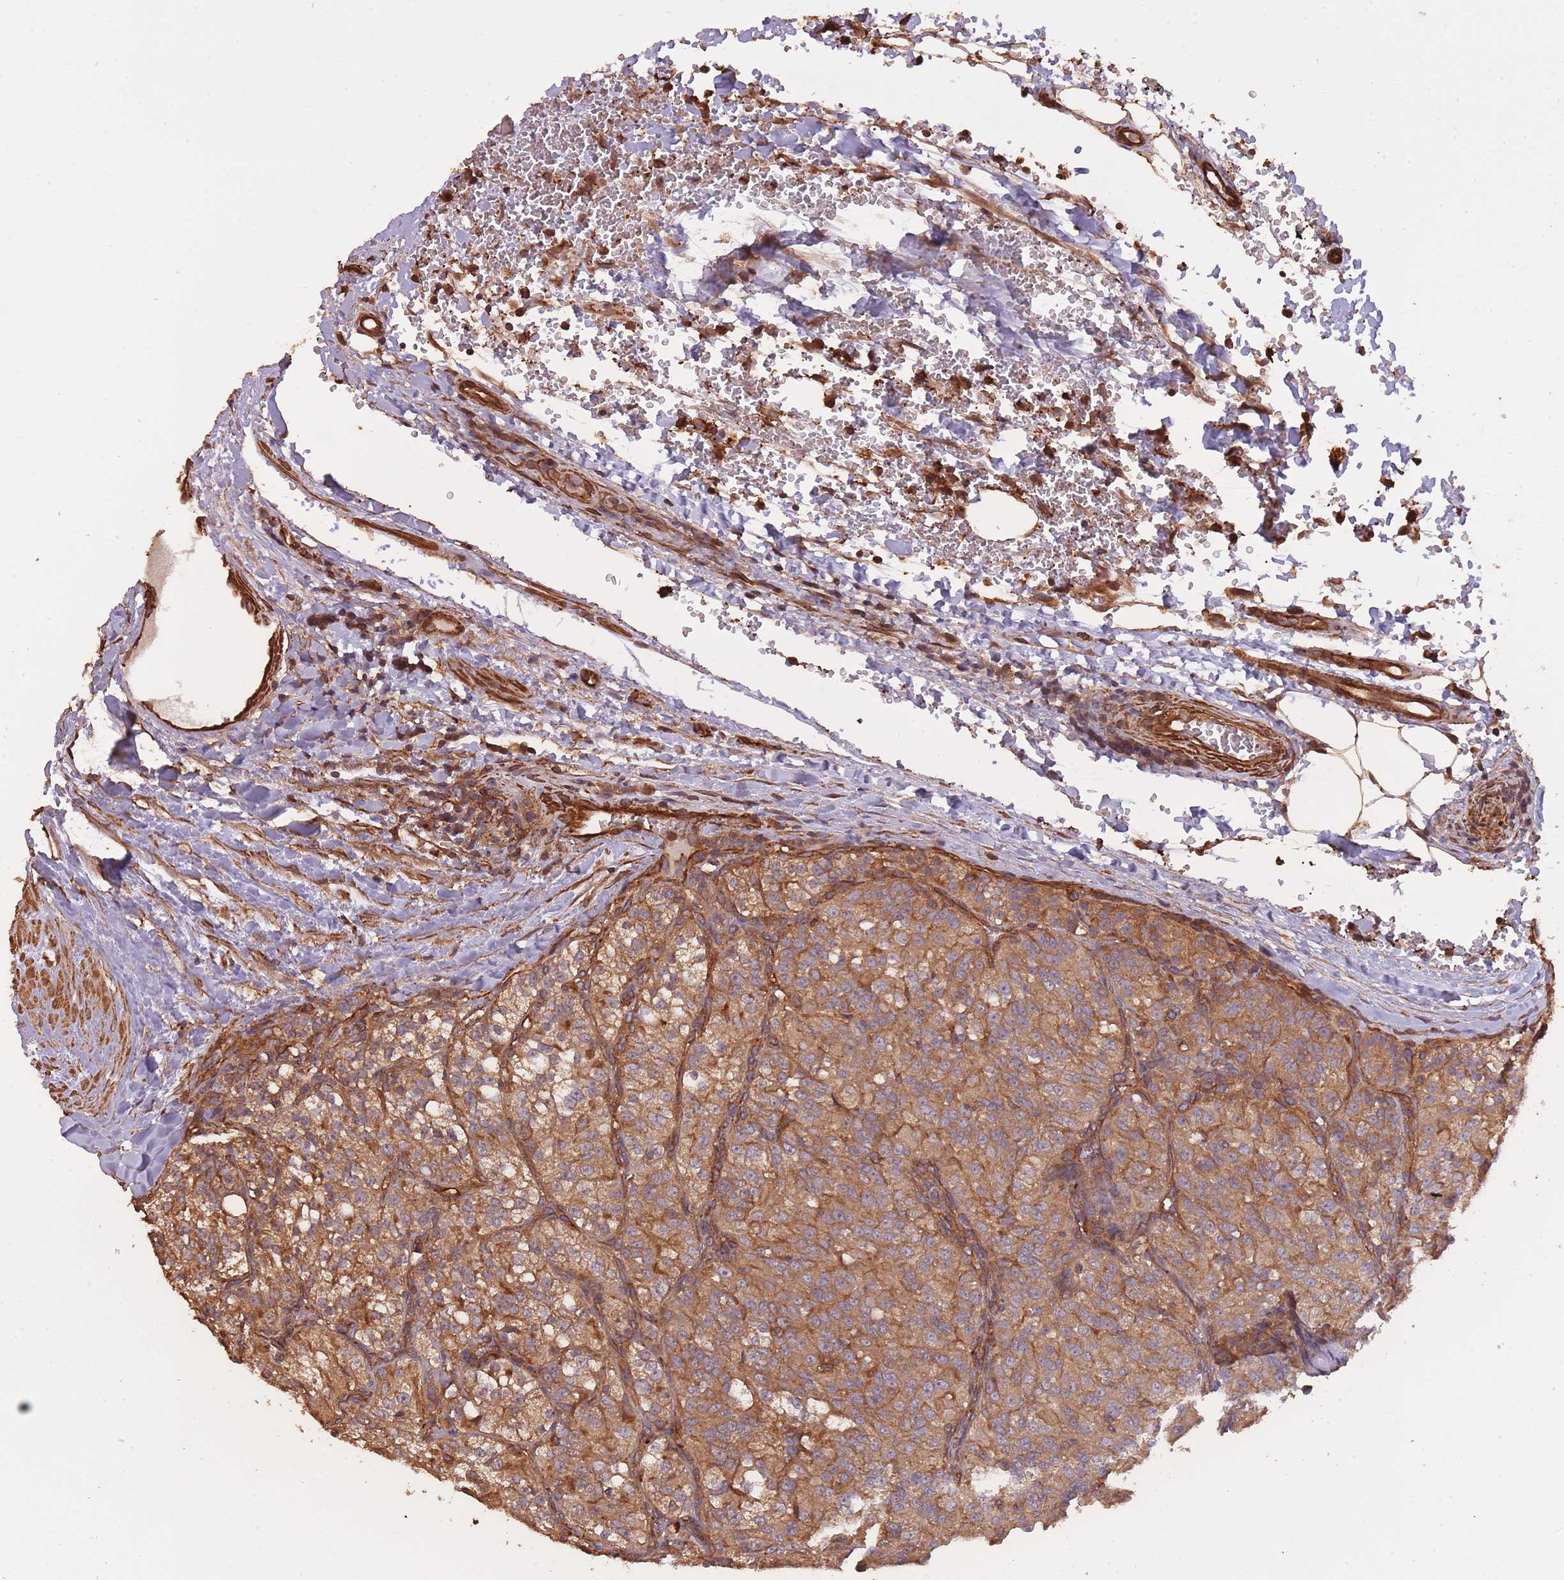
{"staining": {"intensity": "moderate", "quantity": ">75%", "location": "cytoplasmic/membranous"}, "tissue": "renal cancer", "cell_type": "Tumor cells", "image_type": "cancer", "snomed": [{"axis": "morphology", "description": "Adenocarcinoma, NOS"}, {"axis": "topography", "description": "Kidney"}], "caption": "Immunohistochemistry of human adenocarcinoma (renal) demonstrates medium levels of moderate cytoplasmic/membranous expression in approximately >75% of tumor cells.", "gene": "ARMH3", "patient": {"sex": "female", "age": 63}}